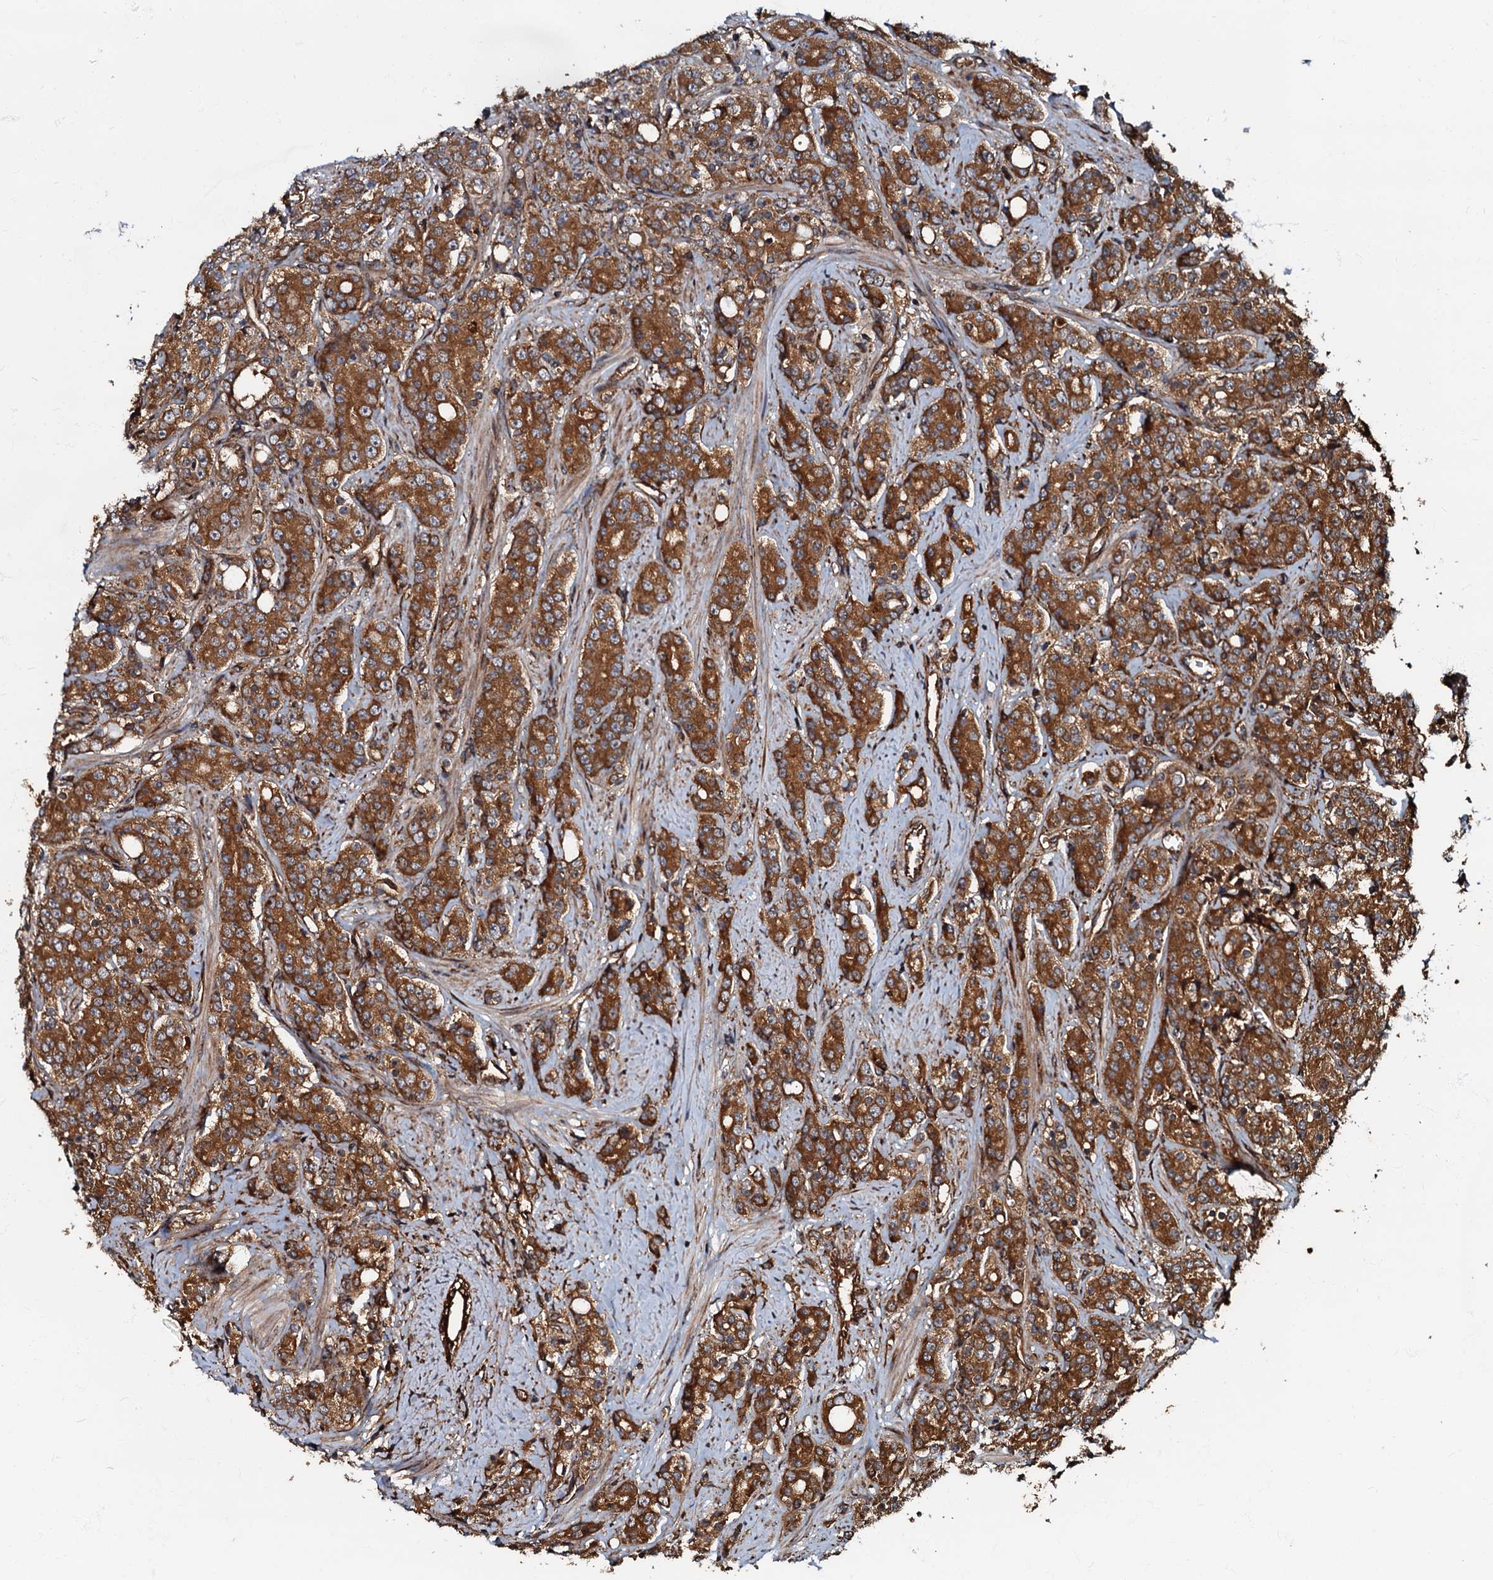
{"staining": {"intensity": "strong", "quantity": ">75%", "location": "cytoplasmic/membranous"}, "tissue": "prostate cancer", "cell_type": "Tumor cells", "image_type": "cancer", "snomed": [{"axis": "morphology", "description": "Adenocarcinoma, High grade"}, {"axis": "topography", "description": "Prostate"}], "caption": "This image reveals immunohistochemistry (IHC) staining of adenocarcinoma (high-grade) (prostate), with high strong cytoplasmic/membranous positivity in about >75% of tumor cells.", "gene": "BLOC1S6", "patient": {"sex": "male", "age": 62}}